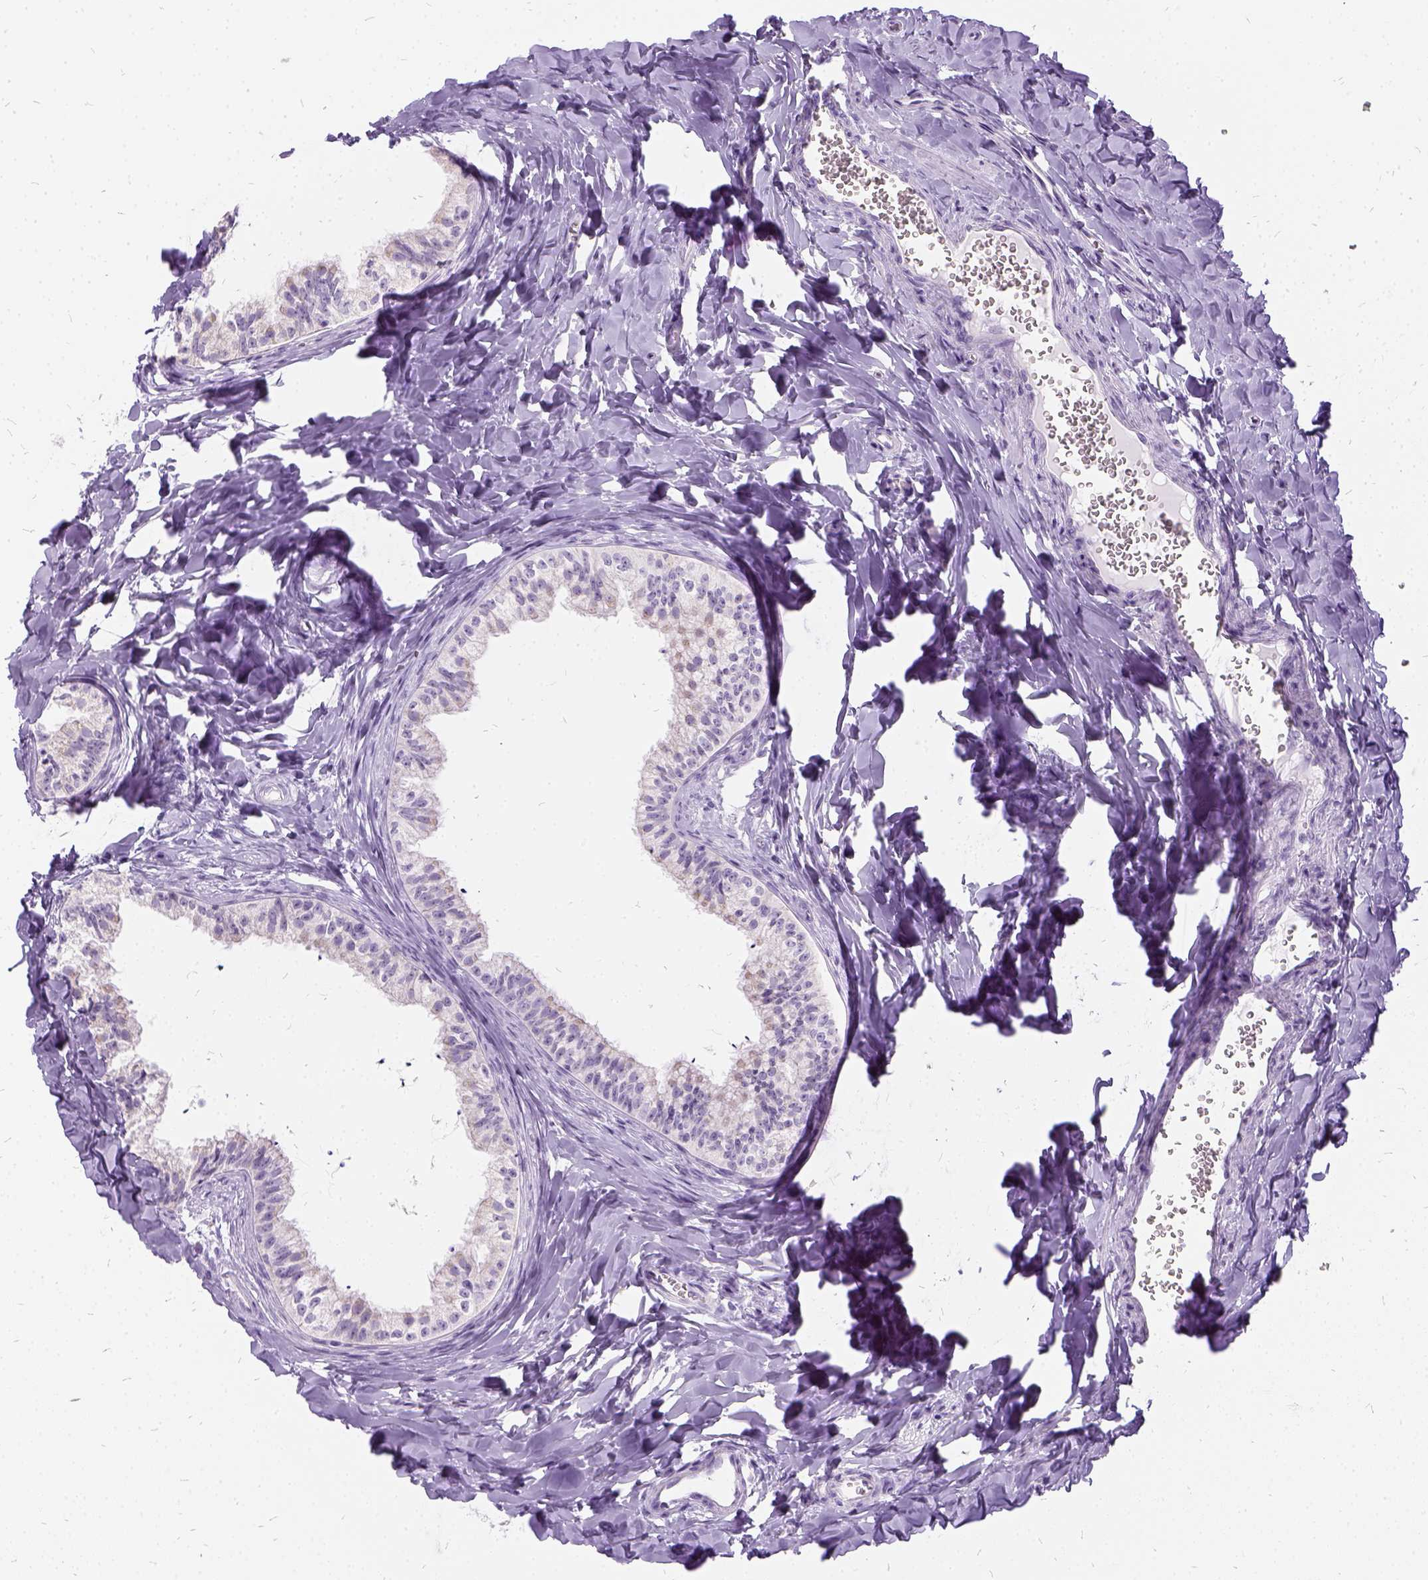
{"staining": {"intensity": "moderate", "quantity": "<25%", "location": "cytoplasmic/membranous"}, "tissue": "epididymis", "cell_type": "Glandular cells", "image_type": "normal", "snomed": [{"axis": "morphology", "description": "Normal tissue, NOS"}, {"axis": "topography", "description": "Epididymis"}], "caption": "High-magnification brightfield microscopy of benign epididymis stained with DAB (brown) and counterstained with hematoxylin (blue). glandular cells exhibit moderate cytoplasmic/membranous staining is identified in about<25% of cells.", "gene": "FDX1", "patient": {"sex": "male", "age": 24}}